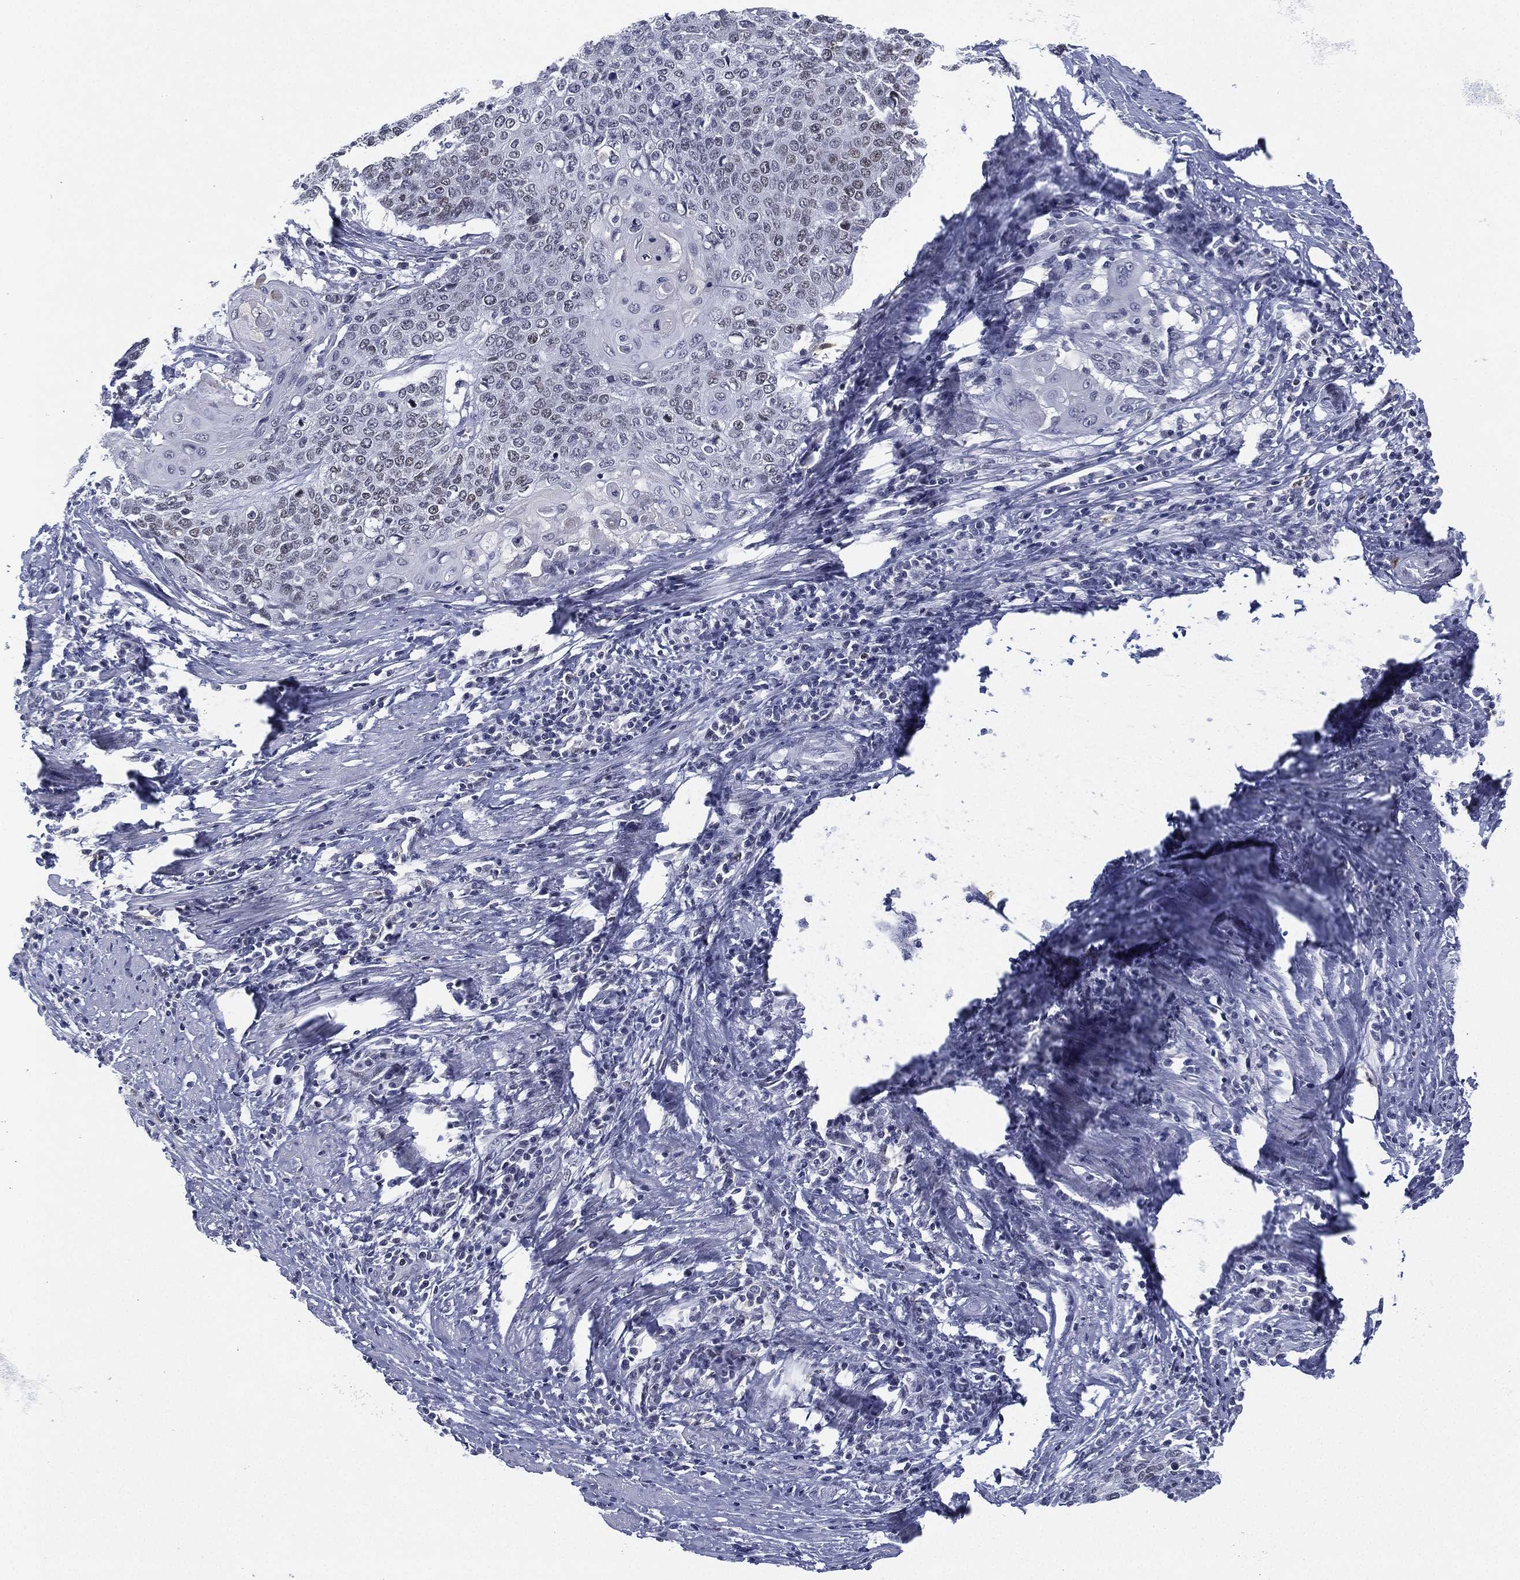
{"staining": {"intensity": "negative", "quantity": "none", "location": "none"}, "tissue": "cervical cancer", "cell_type": "Tumor cells", "image_type": "cancer", "snomed": [{"axis": "morphology", "description": "Squamous cell carcinoma, NOS"}, {"axis": "topography", "description": "Cervix"}], "caption": "The photomicrograph demonstrates no significant staining in tumor cells of cervical cancer (squamous cell carcinoma).", "gene": "ZNF711", "patient": {"sex": "female", "age": 39}}